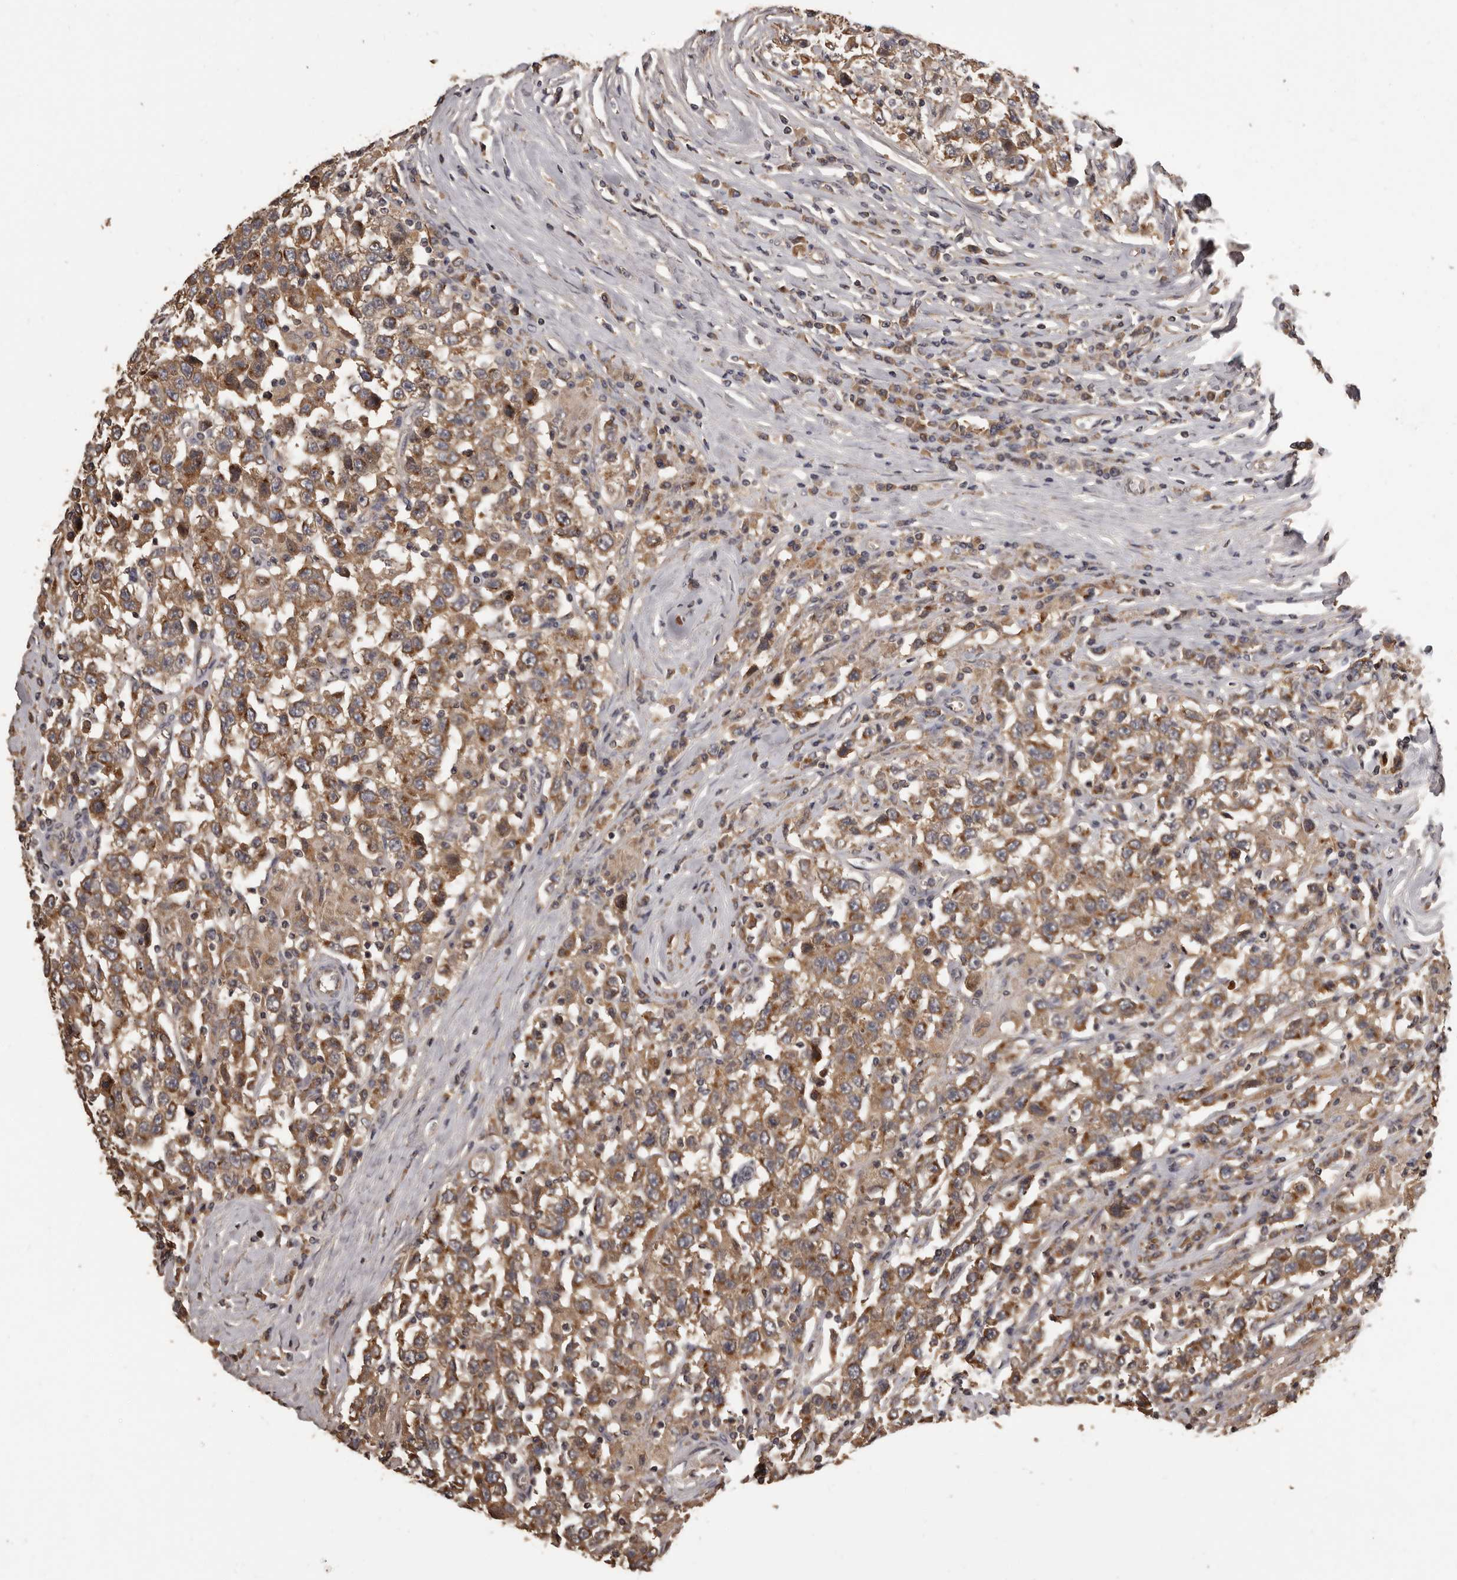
{"staining": {"intensity": "moderate", "quantity": ">75%", "location": "cytoplasmic/membranous"}, "tissue": "testis cancer", "cell_type": "Tumor cells", "image_type": "cancer", "snomed": [{"axis": "morphology", "description": "Seminoma, NOS"}, {"axis": "topography", "description": "Testis"}], "caption": "A brown stain labels moderate cytoplasmic/membranous positivity of a protein in testis cancer (seminoma) tumor cells. (DAB IHC, brown staining for protein, blue staining for nuclei).", "gene": "MGAT5", "patient": {"sex": "male", "age": 41}}